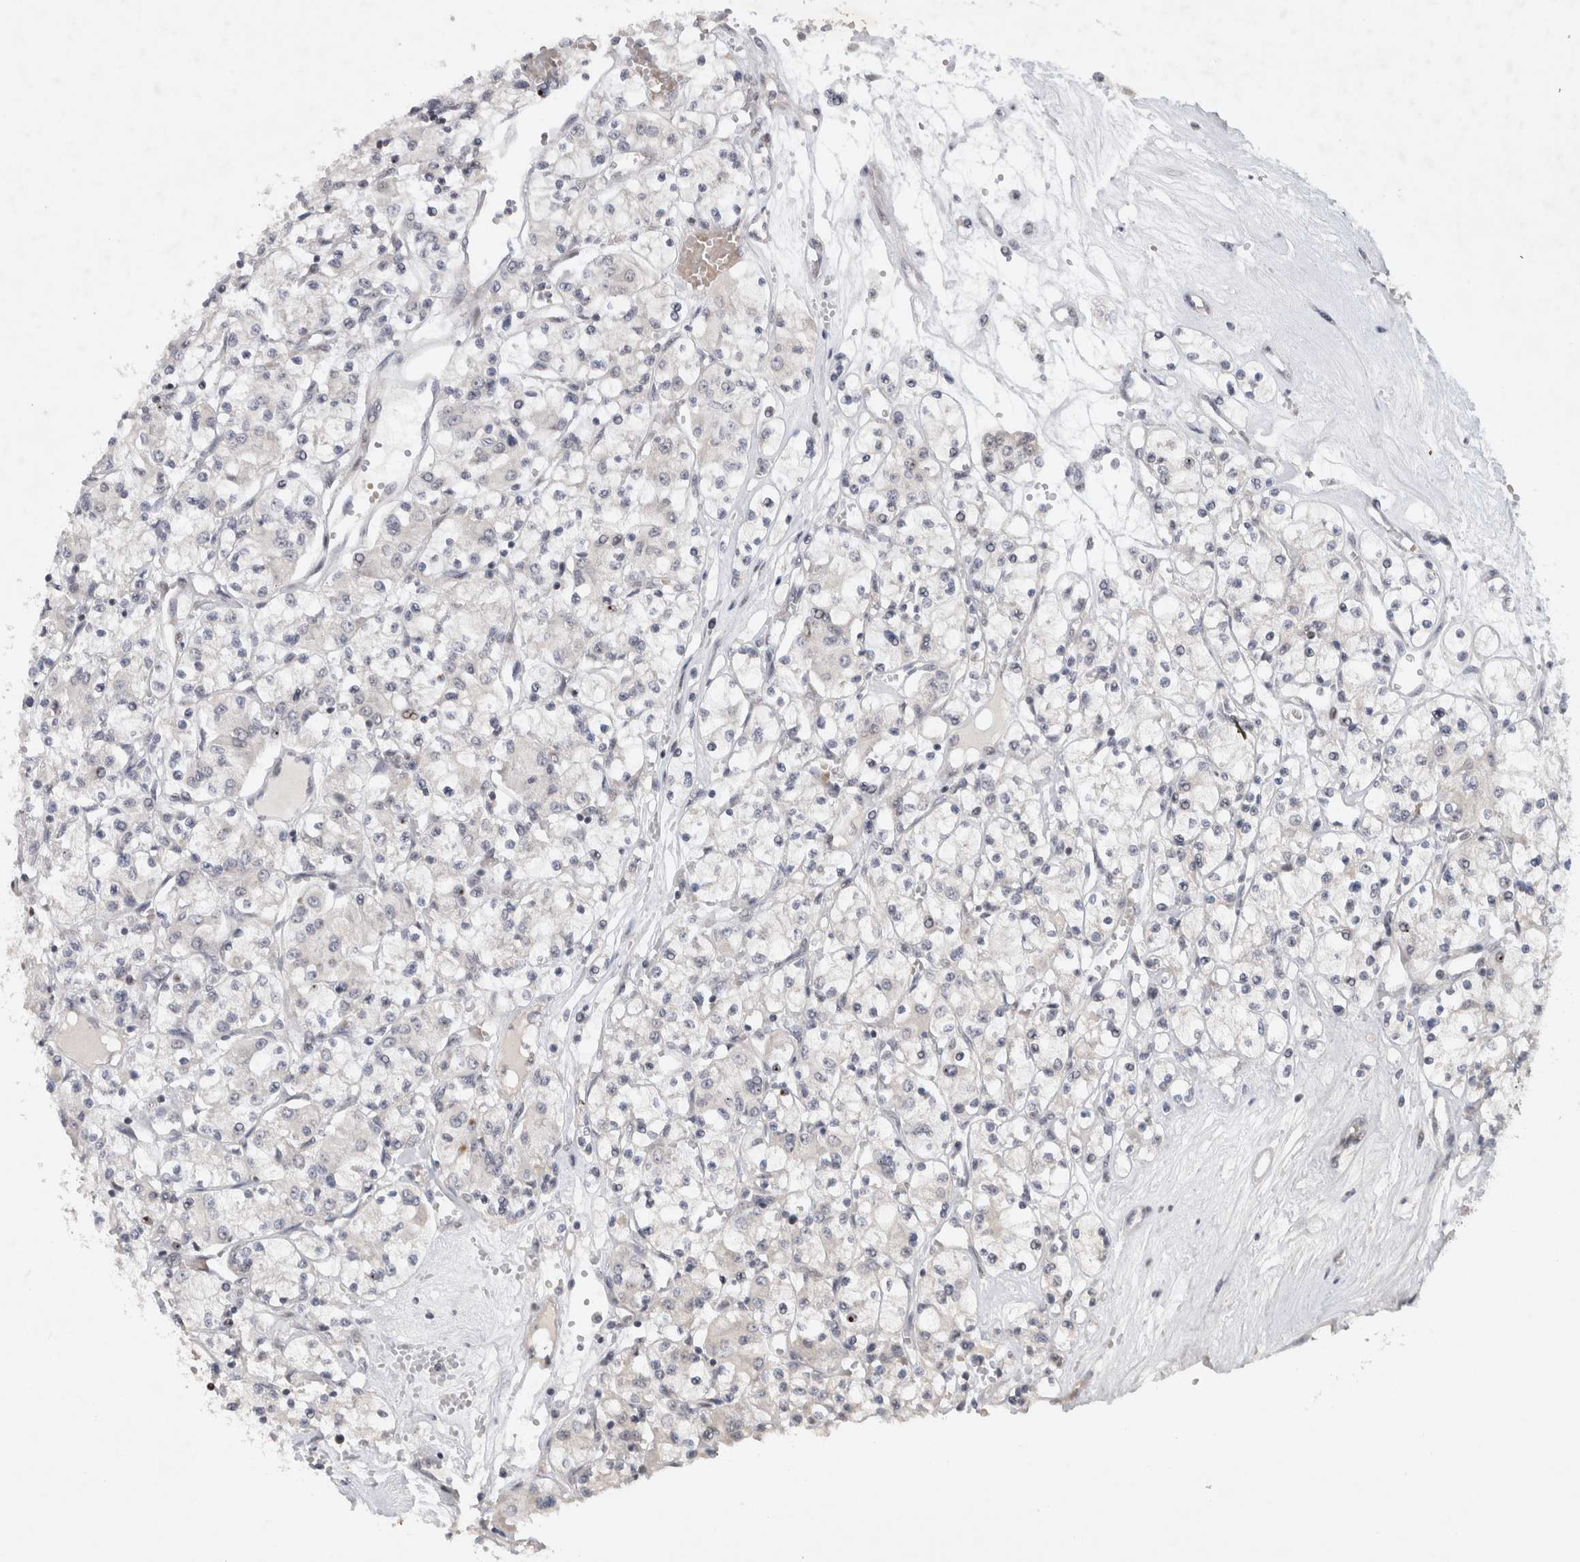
{"staining": {"intensity": "negative", "quantity": "none", "location": "none"}, "tissue": "renal cancer", "cell_type": "Tumor cells", "image_type": "cancer", "snomed": [{"axis": "morphology", "description": "Adenocarcinoma, NOS"}, {"axis": "topography", "description": "Kidney"}], "caption": "This is an immunohistochemistry micrograph of human adenocarcinoma (renal). There is no expression in tumor cells.", "gene": "HESX1", "patient": {"sex": "female", "age": 59}}